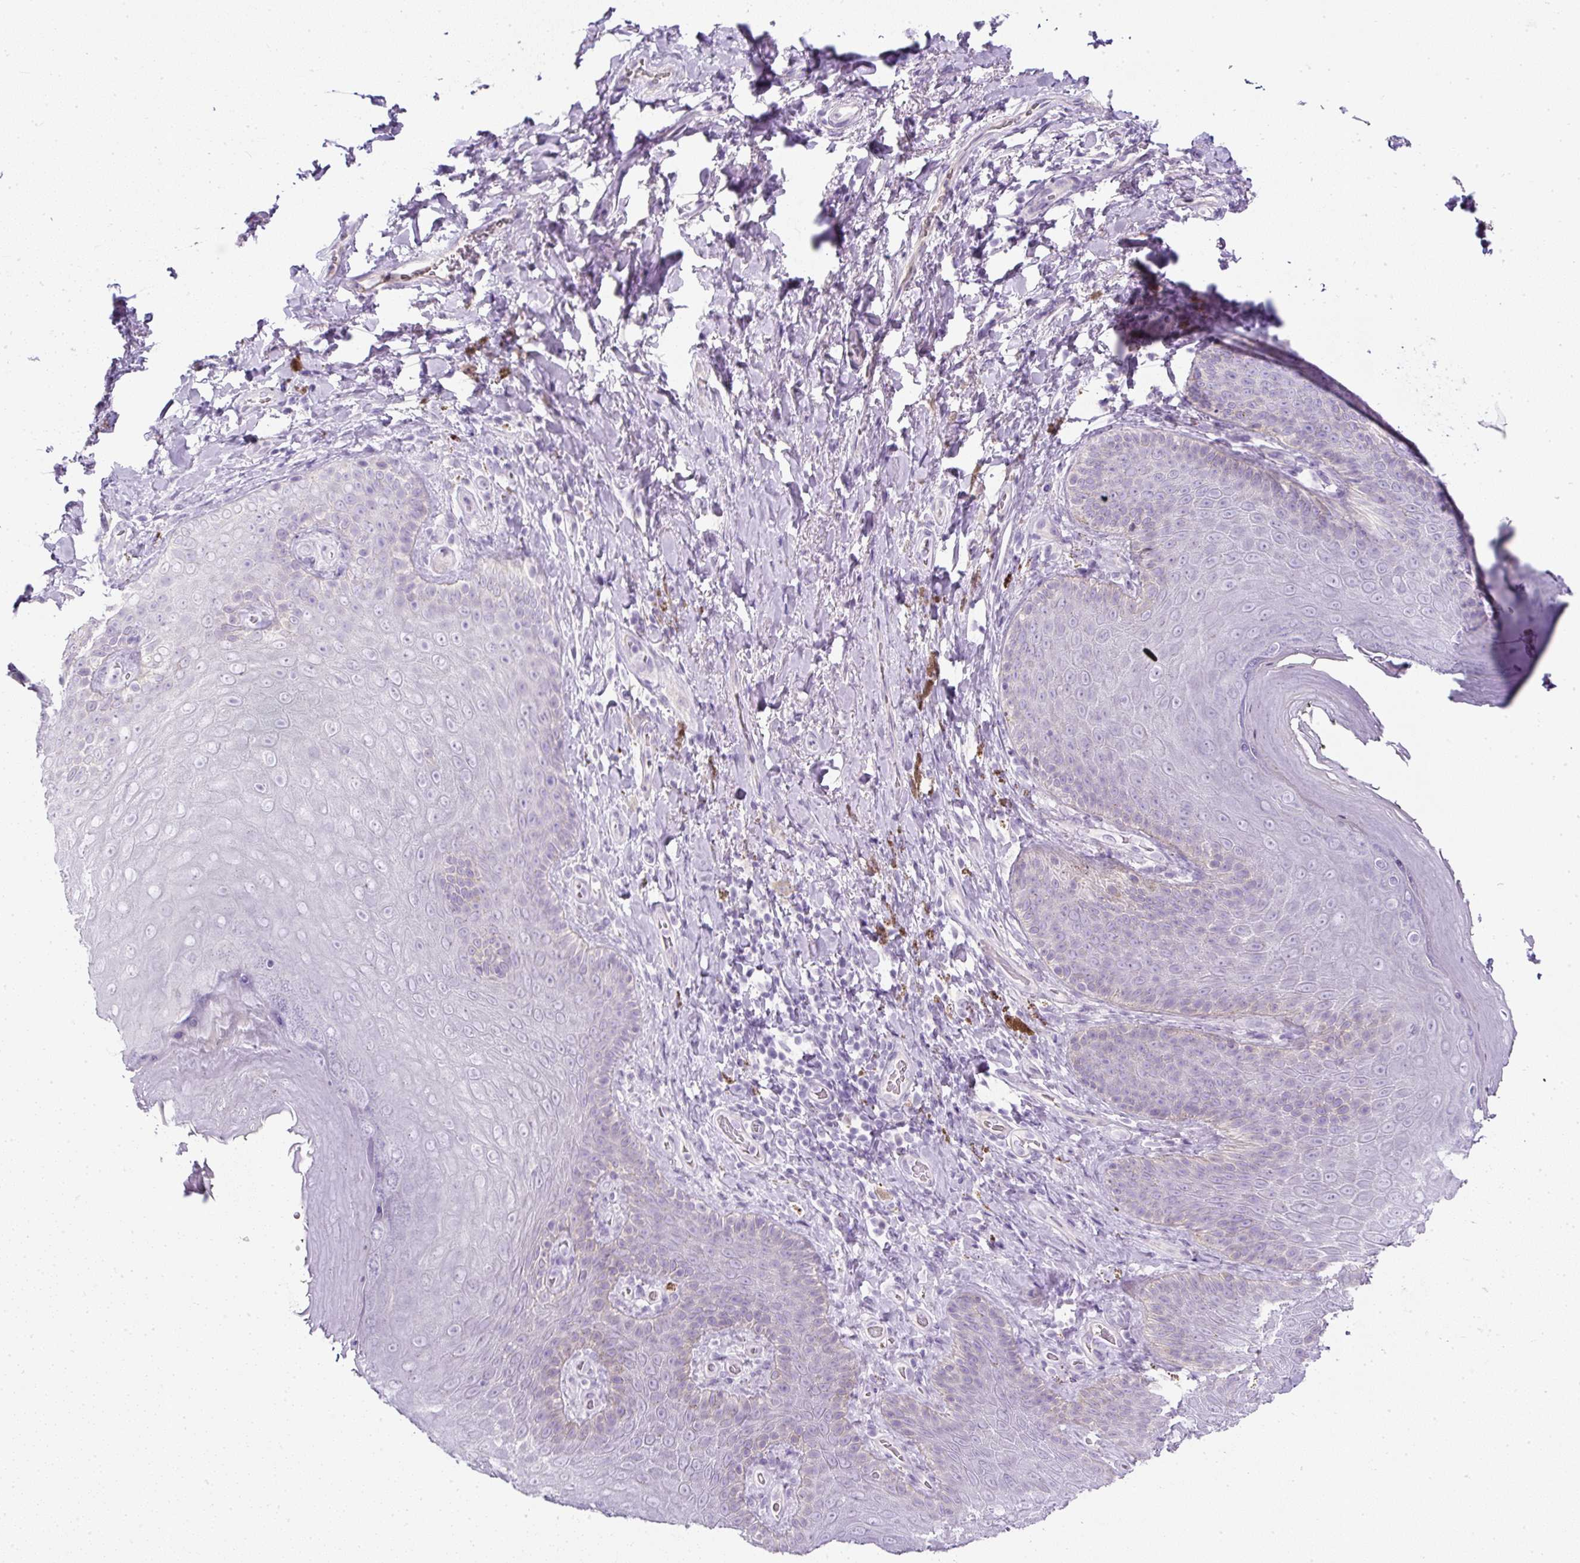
{"staining": {"intensity": "negative", "quantity": "none", "location": "none"}, "tissue": "skin", "cell_type": "Epidermal cells", "image_type": "normal", "snomed": [{"axis": "morphology", "description": "Normal tissue, NOS"}, {"axis": "topography", "description": "Anal"}, {"axis": "topography", "description": "Peripheral nerve tissue"}], "caption": "Immunohistochemistry (IHC) image of unremarkable skin: human skin stained with DAB displays no significant protein staining in epidermal cells. The staining was performed using DAB to visualize the protein expression in brown, while the nuclei were stained in blue with hematoxylin (Magnification: 20x).", "gene": "COL9A2", "patient": {"sex": "male", "age": 53}}